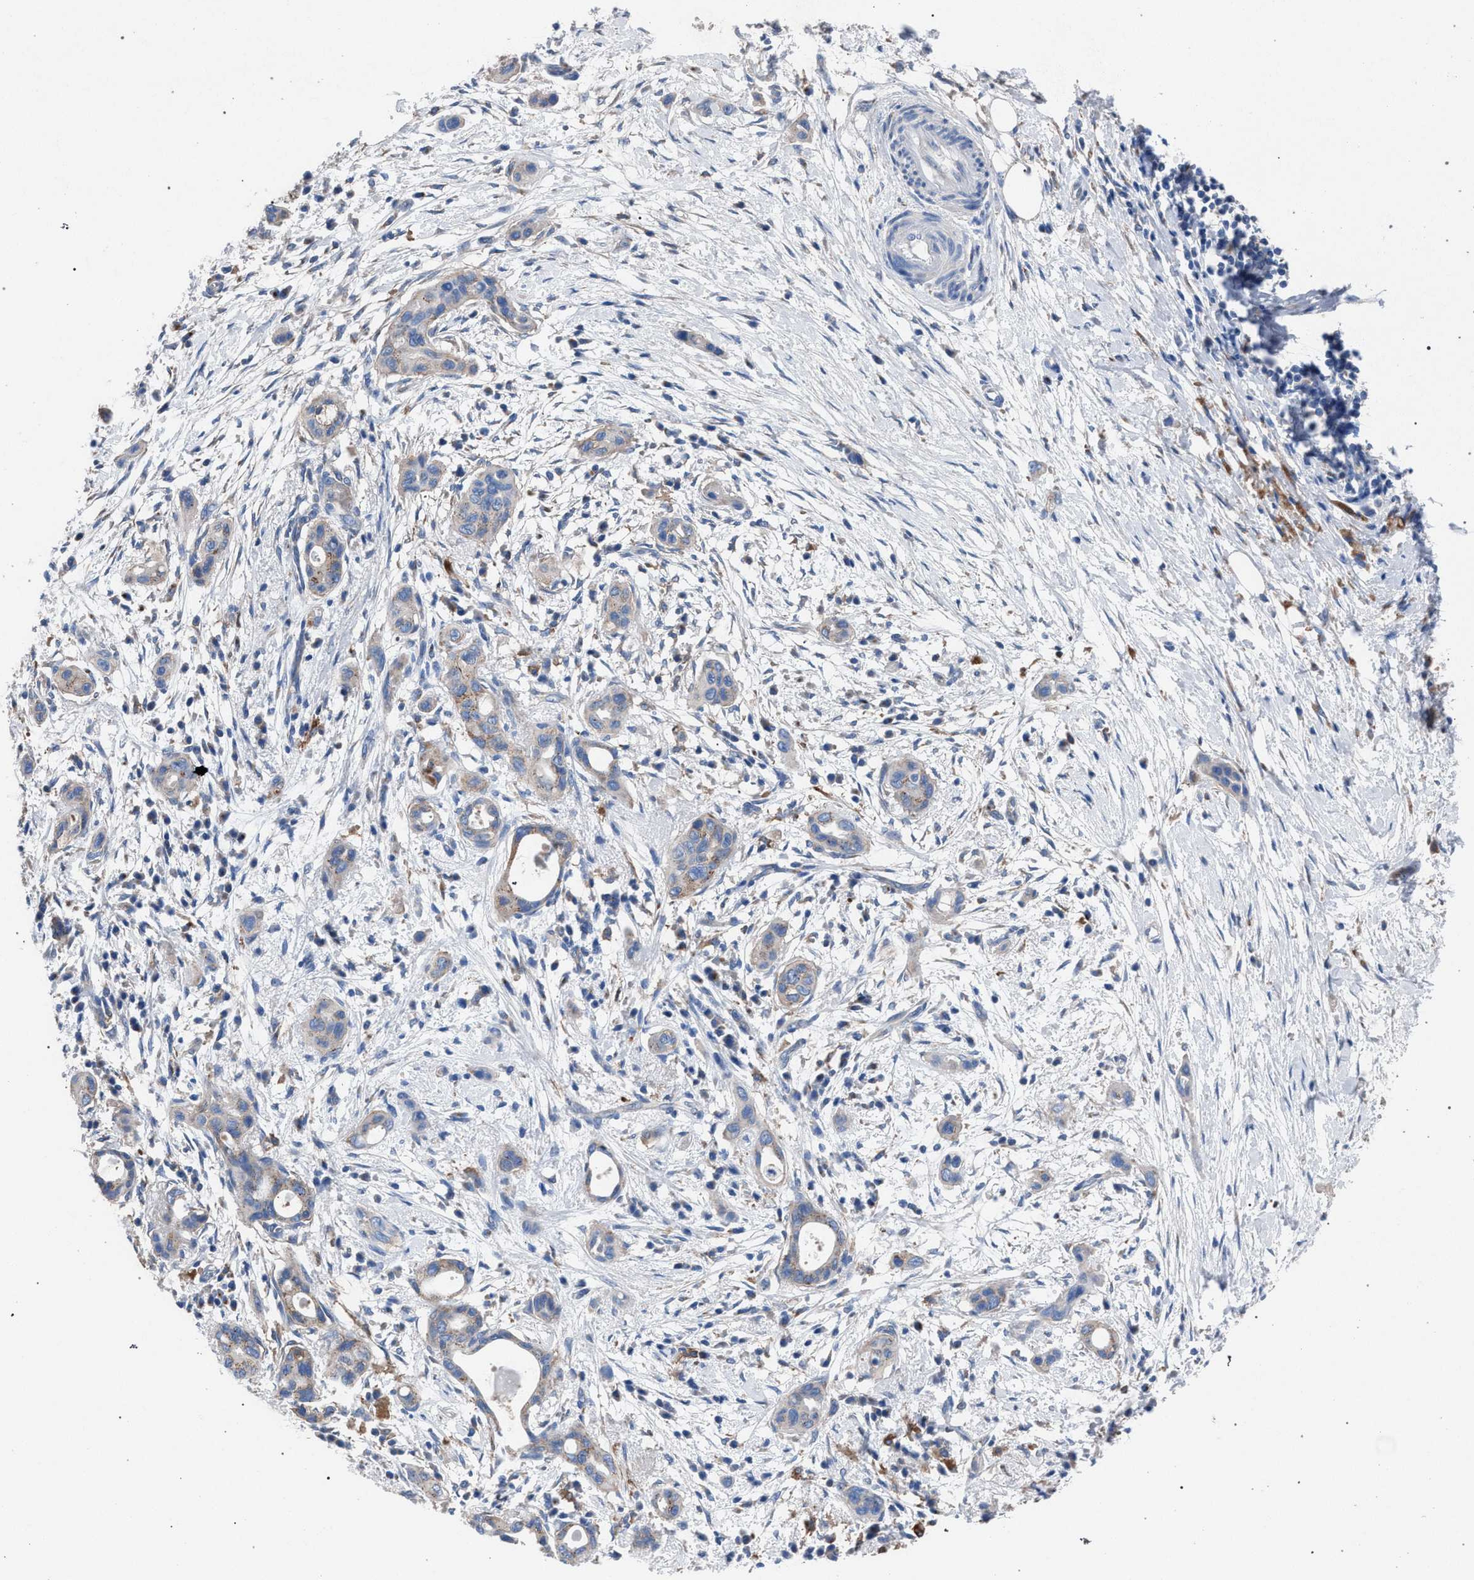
{"staining": {"intensity": "weak", "quantity": "<25%", "location": "cytoplasmic/membranous"}, "tissue": "pancreatic cancer", "cell_type": "Tumor cells", "image_type": "cancer", "snomed": [{"axis": "morphology", "description": "Adenocarcinoma, NOS"}, {"axis": "topography", "description": "Pancreas"}], "caption": "DAB (3,3'-diaminobenzidine) immunohistochemical staining of human pancreatic cancer (adenocarcinoma) displays no significant positivity in tumor cells. (Immunohistochemistry (ihc), brightfield microscopy, high magnification).", "gene": "ATP6V0A1", "patient": {"sex": "male", "age": 59}}